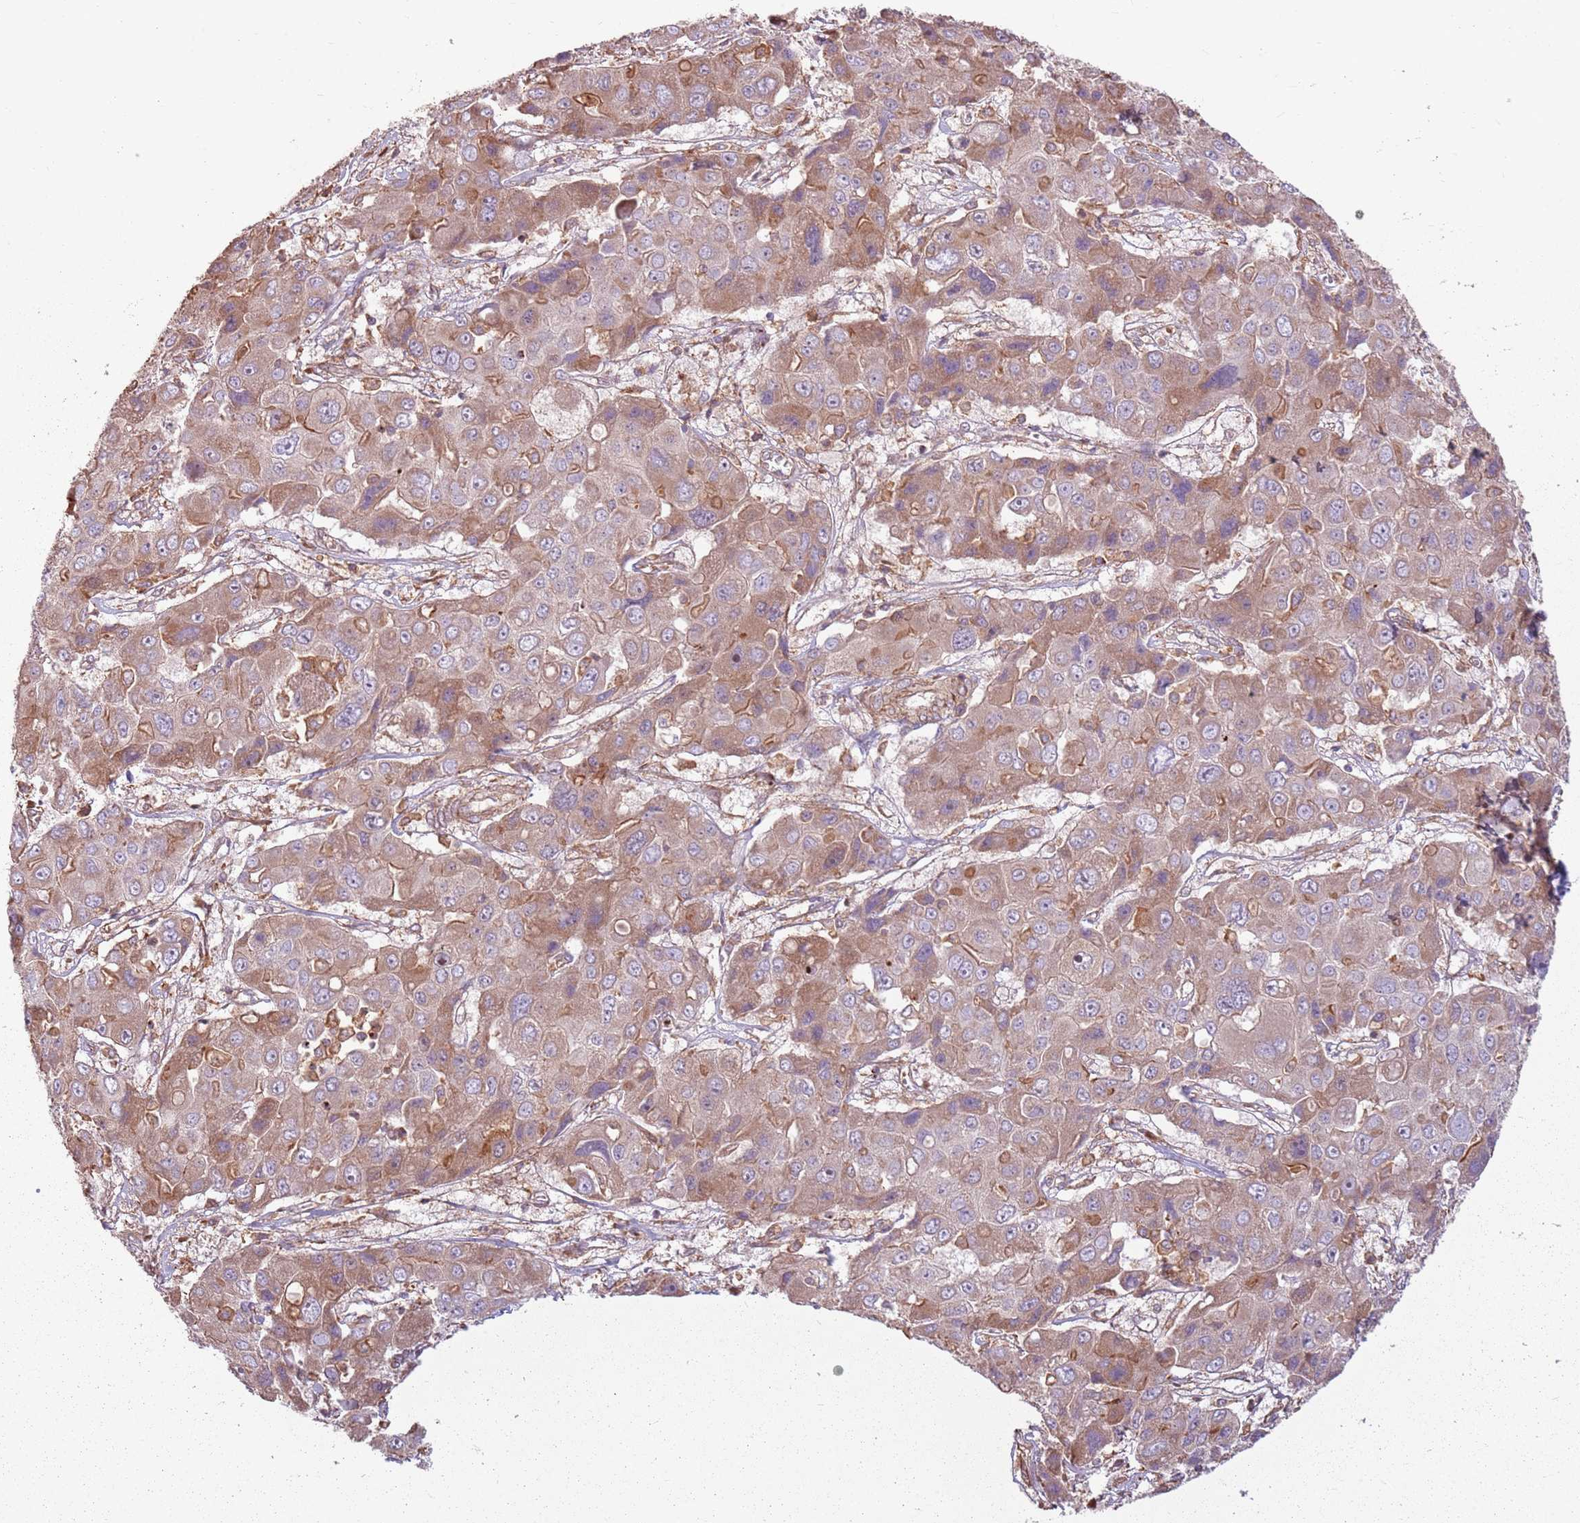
{"staining": {"intensity": "moderate", "quantity": ">75%", "location": "cytoplasmic/membranous"}, "tissue": "liver cancer", "cell_type": "Tumor cells", "image_type": "cancer", "snomed": [{"axis": "morphology", "description": "Cholangiocarcinoma"}, {"axis": "topography", "description": "Liver"}], "caption": "Liver cancer (cholangiocarcinoma) was stained to show a protein in brown. There is medium levels of moderate cytoplasmic/membranous expression in approximately >75% of tumor cells.", "gene": "RPL21", "patient": {"sex": "male", "age": 67}}